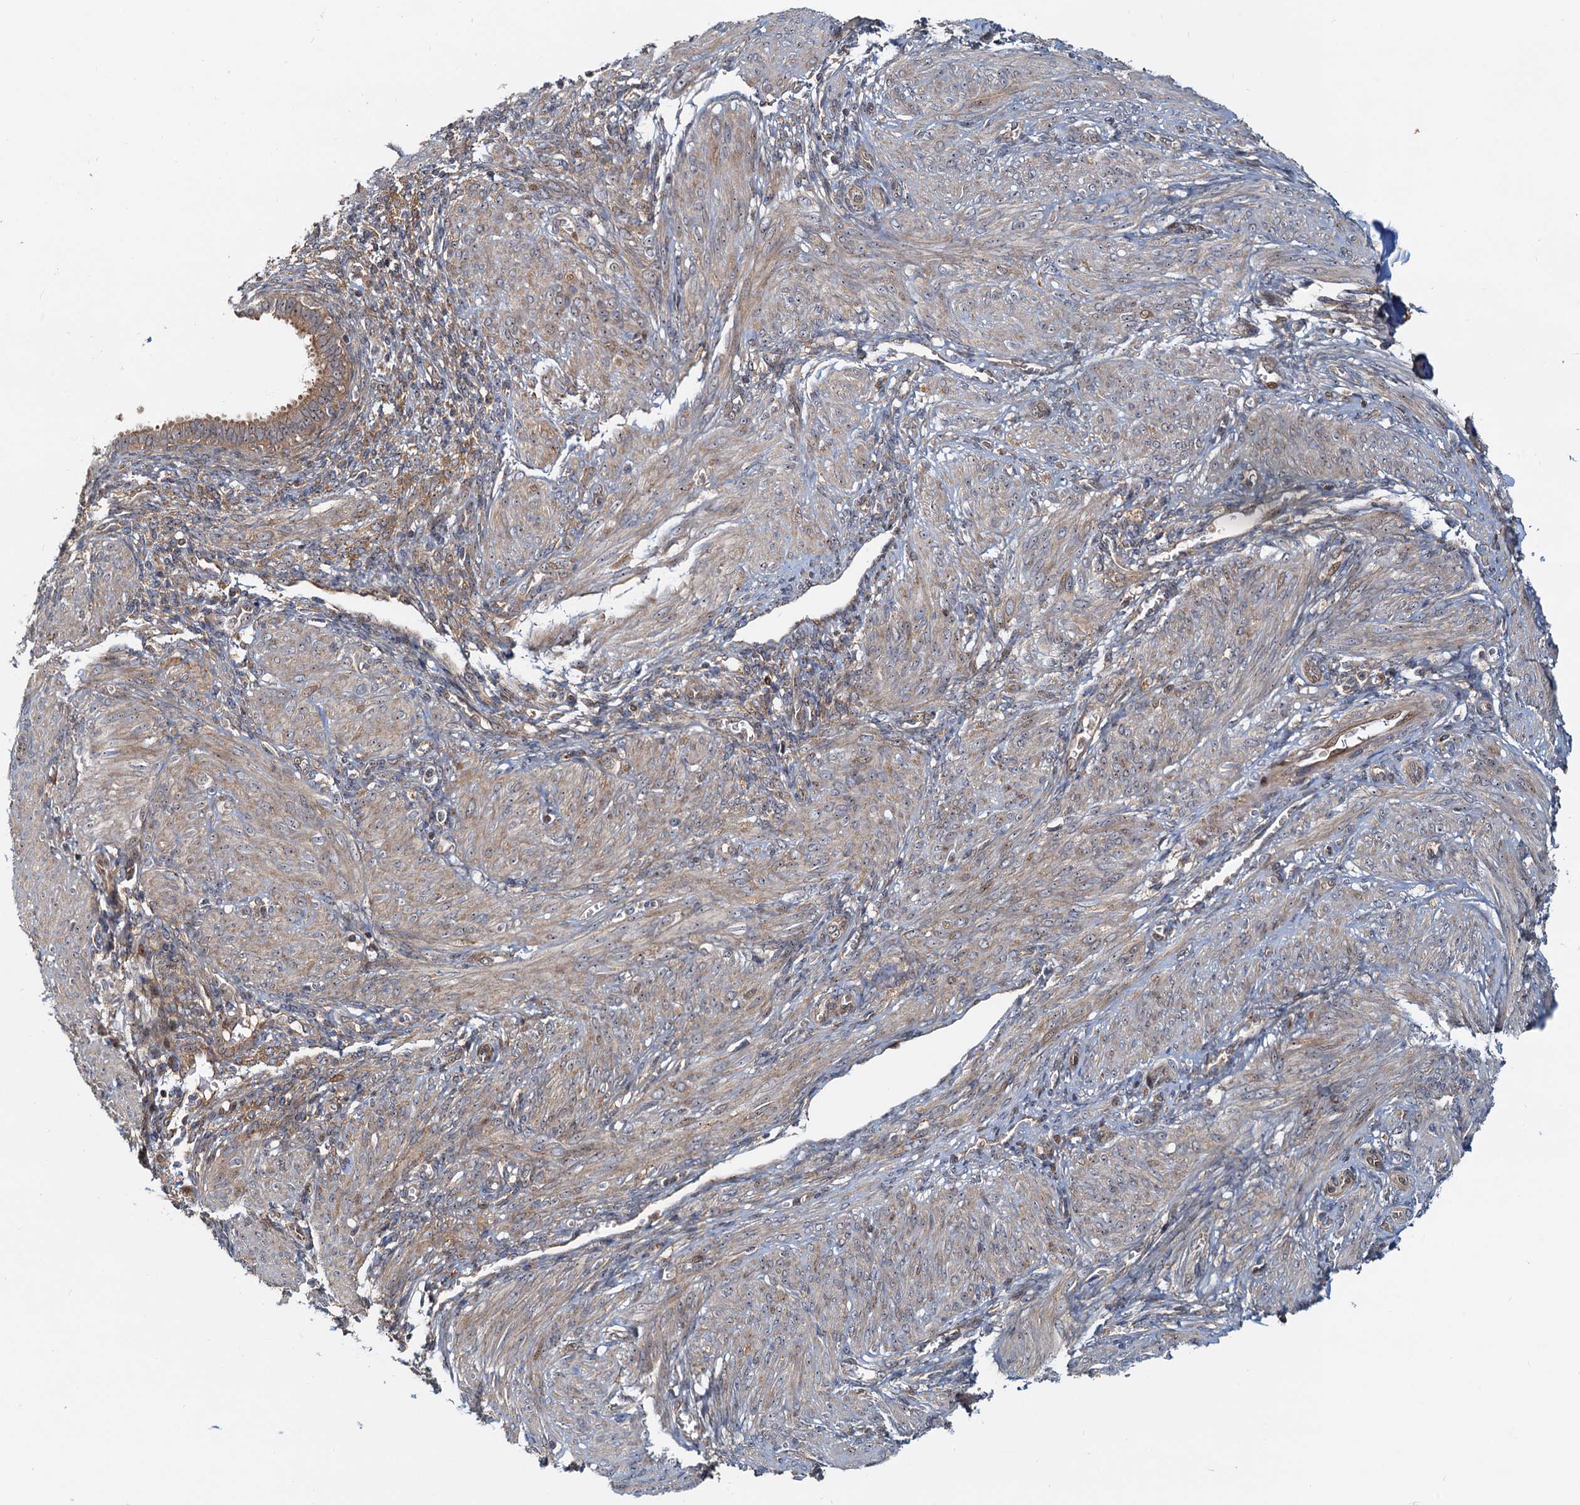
{"staining": {"intensity": "weak", "quantity": "<25%", "location": "cytoplasmic/membranous"}, "tissue": "smooth muscle", "cell_type": "Smooth muscle cells", "image_type": "normal", "snomed": [{"axis": "morphology", "description": "Normal tissue, NOS"}, {"axis": "topography", "description": "Smooth muscle"}], "caption": "The histopathology image exhibits no staining of smooth muscle cells in normal smooth muscle. (Brightfield microscopy of DAB (3,3'-diaminobenzidine) immunohistochemistry at high magnification).", "gene": "TOLLIP", "patient": {"sex": "female", "age": 39}}